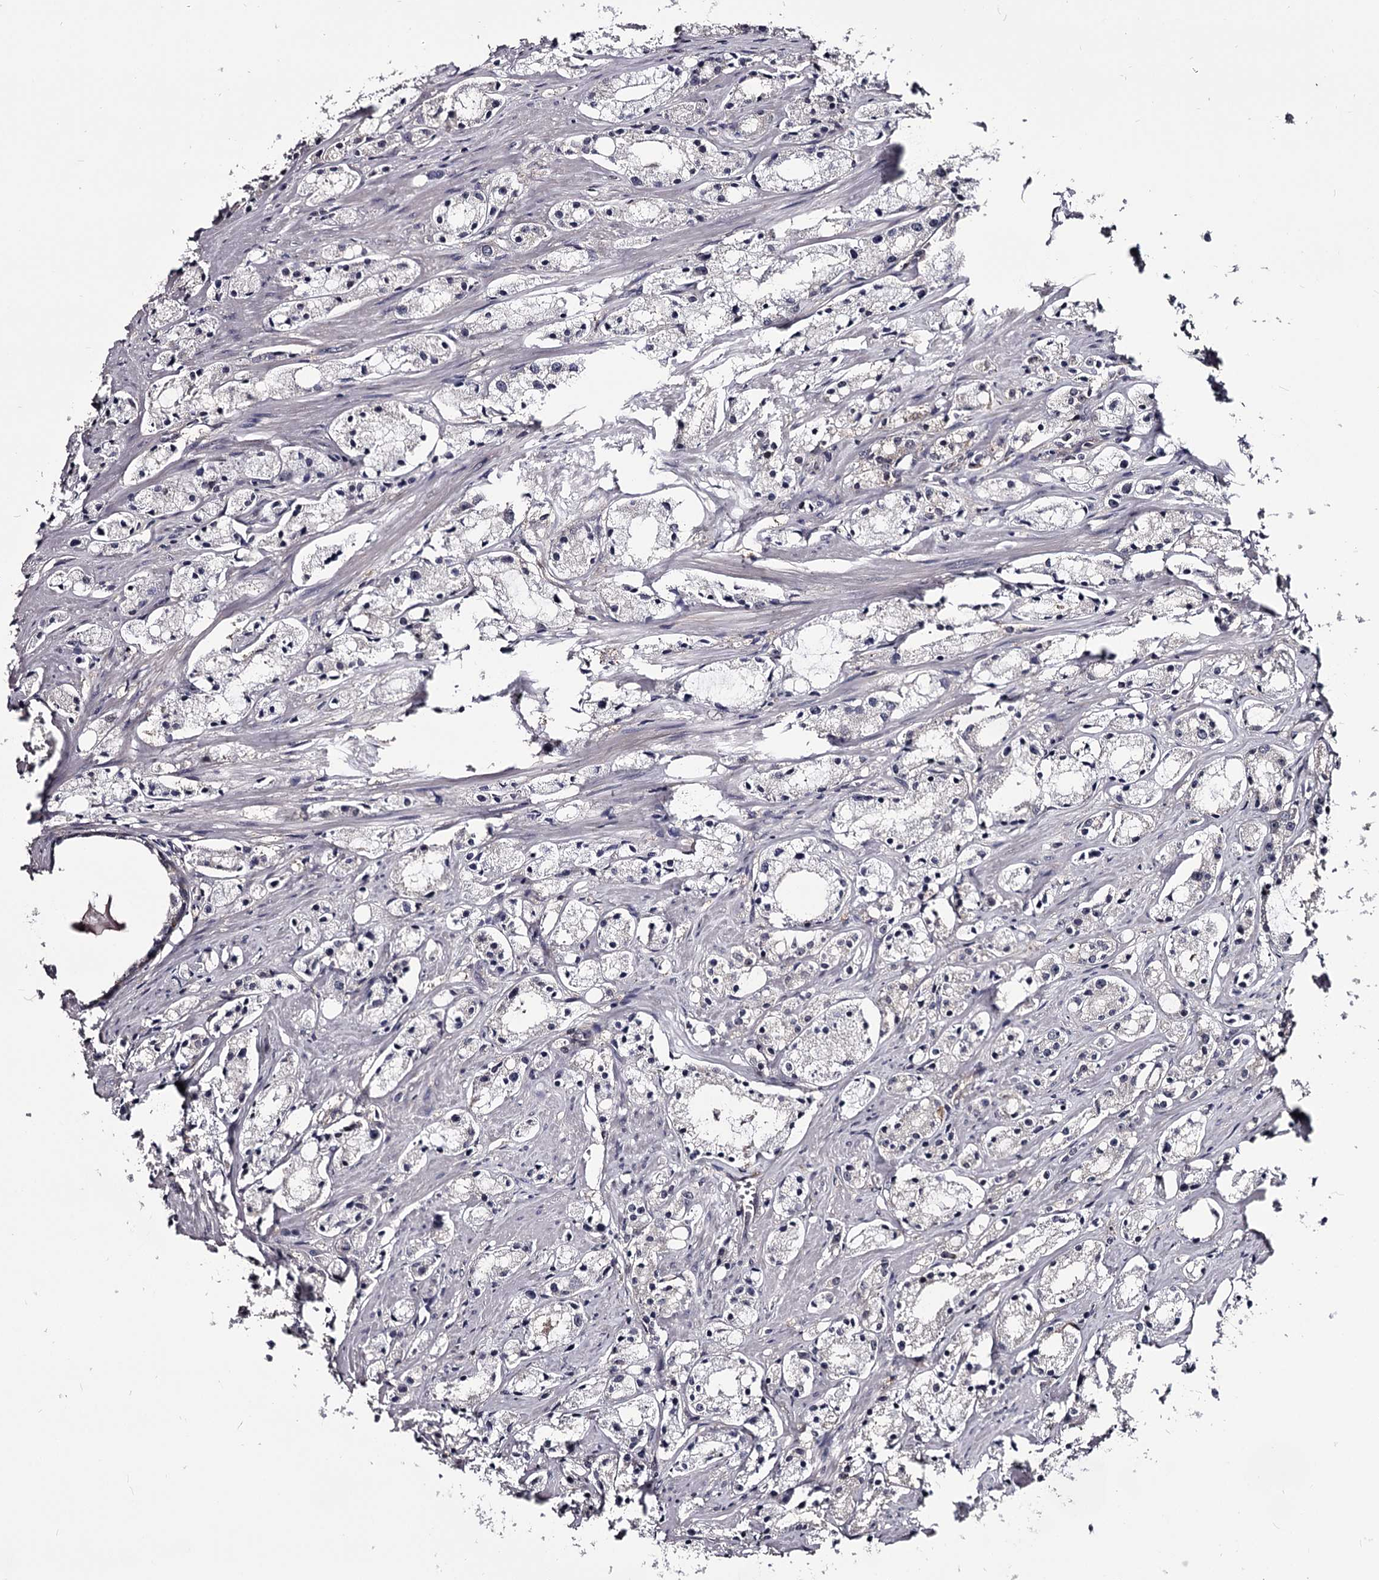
{"staining": {"intensity": "negative", "quantity": "none", "location": "none"}, "tissue": "prostate cancer", "cell_type": "Tumor cells", "image_type": "cancer", "snomed": [{"axis": "morphology", "description": "Adenocarcinoma, High grade"}, {"axis": "topography", "description": "Prostate"}], "caption": "A high-resolution image shows IHC staining of prostate cancer, which demonstrates no significant positivity in tumor cells. Nuclei are stained in blue.", "gene": "GSTO1", "patient": {"sex": "male", "age": 66}}